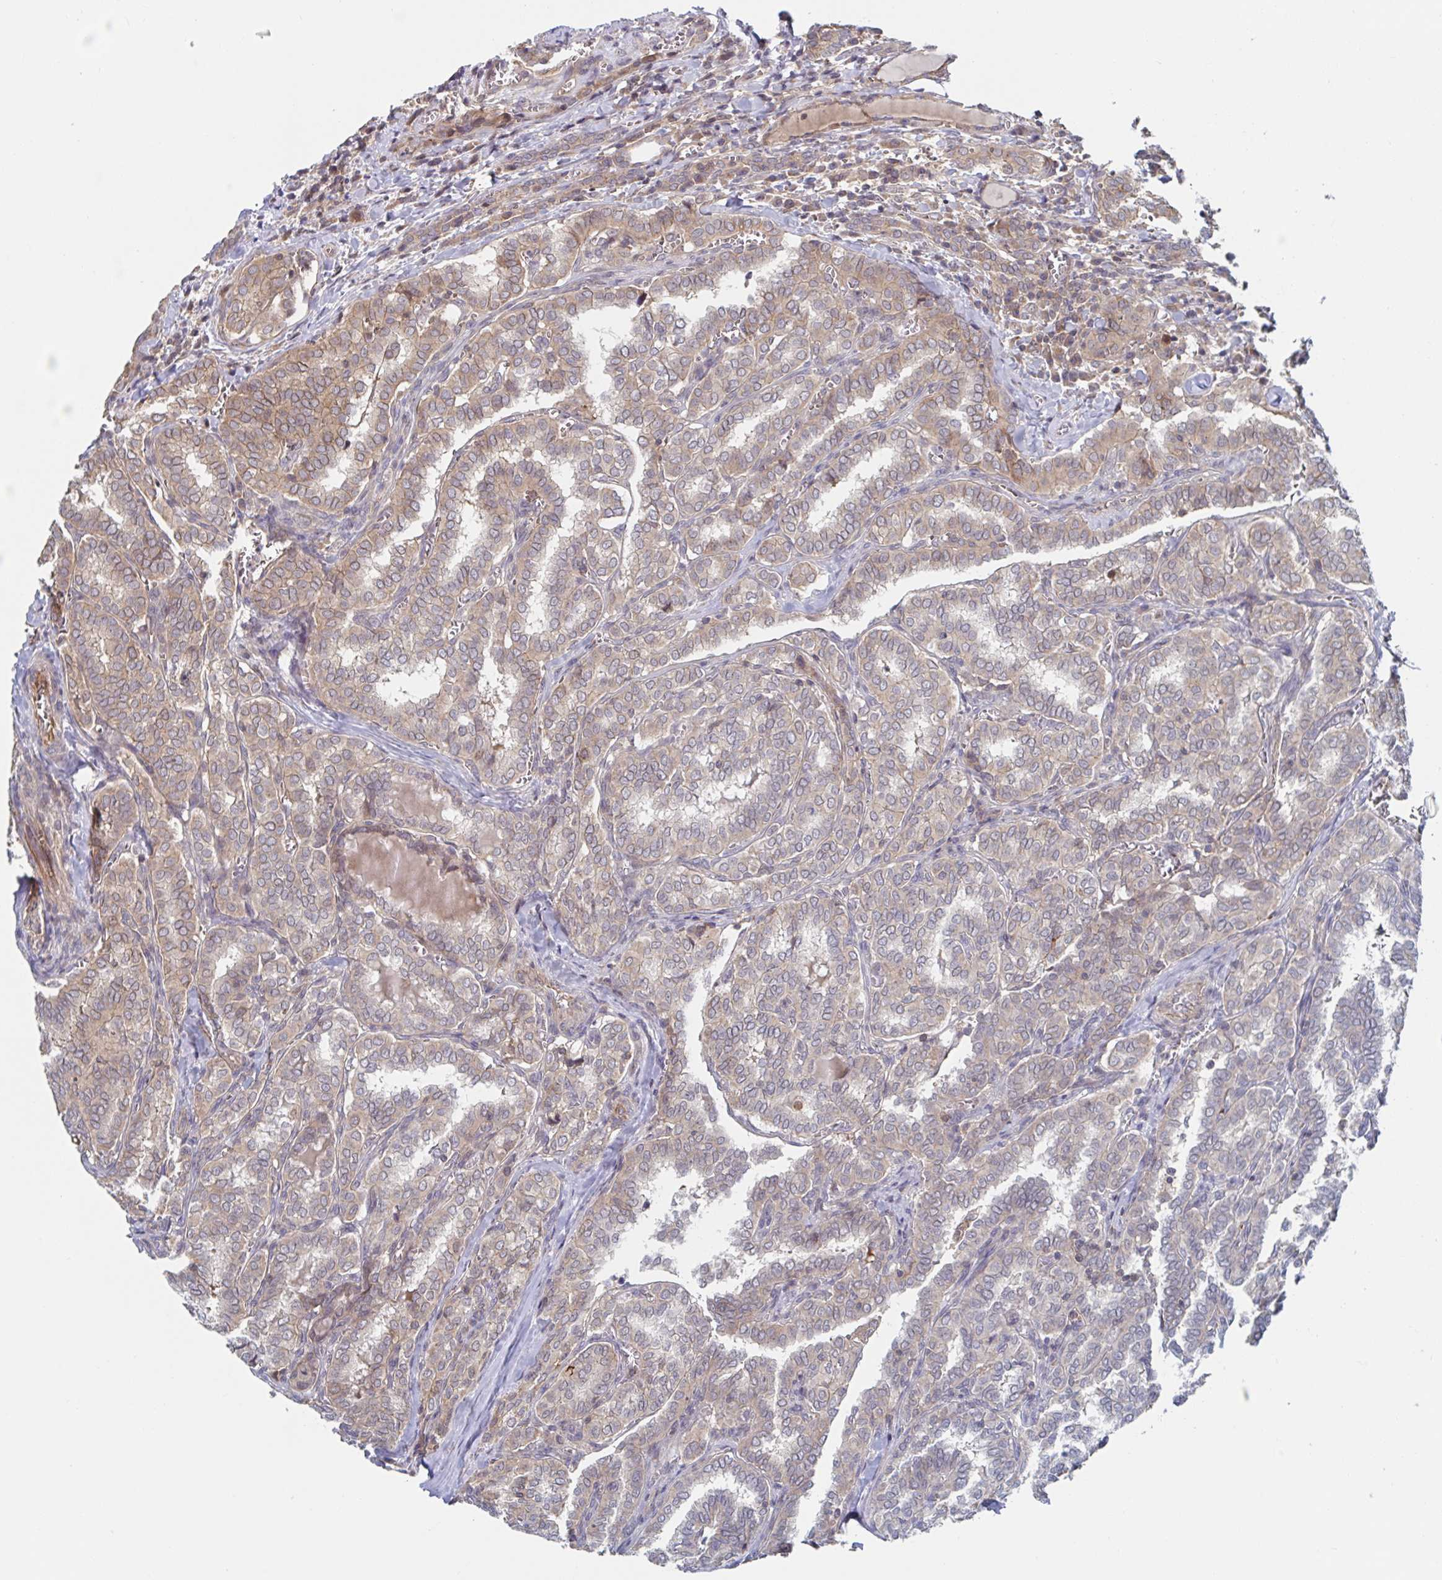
{"staining": {"intensity": "weak", "quantity": "<25%", "location": "cytoplasmic/membranous"}, "tissue": "thyroid cancer", "cell_type": "Tumor cells", "image_type": "cancer", "snomed": [{"axis": "morphology", "description": "Papillary adenocarcinoma, NOS"}, {"axis": "topography", "description": "Thyroid gland"}], "caption": "Thyroid cancer (papillary adenocarcinoma) was stained to show a protein in brown. There is no significant expression in tumor cells.", "gene": "DHRS12", "patient": {"sex": "female", "age": 30}}